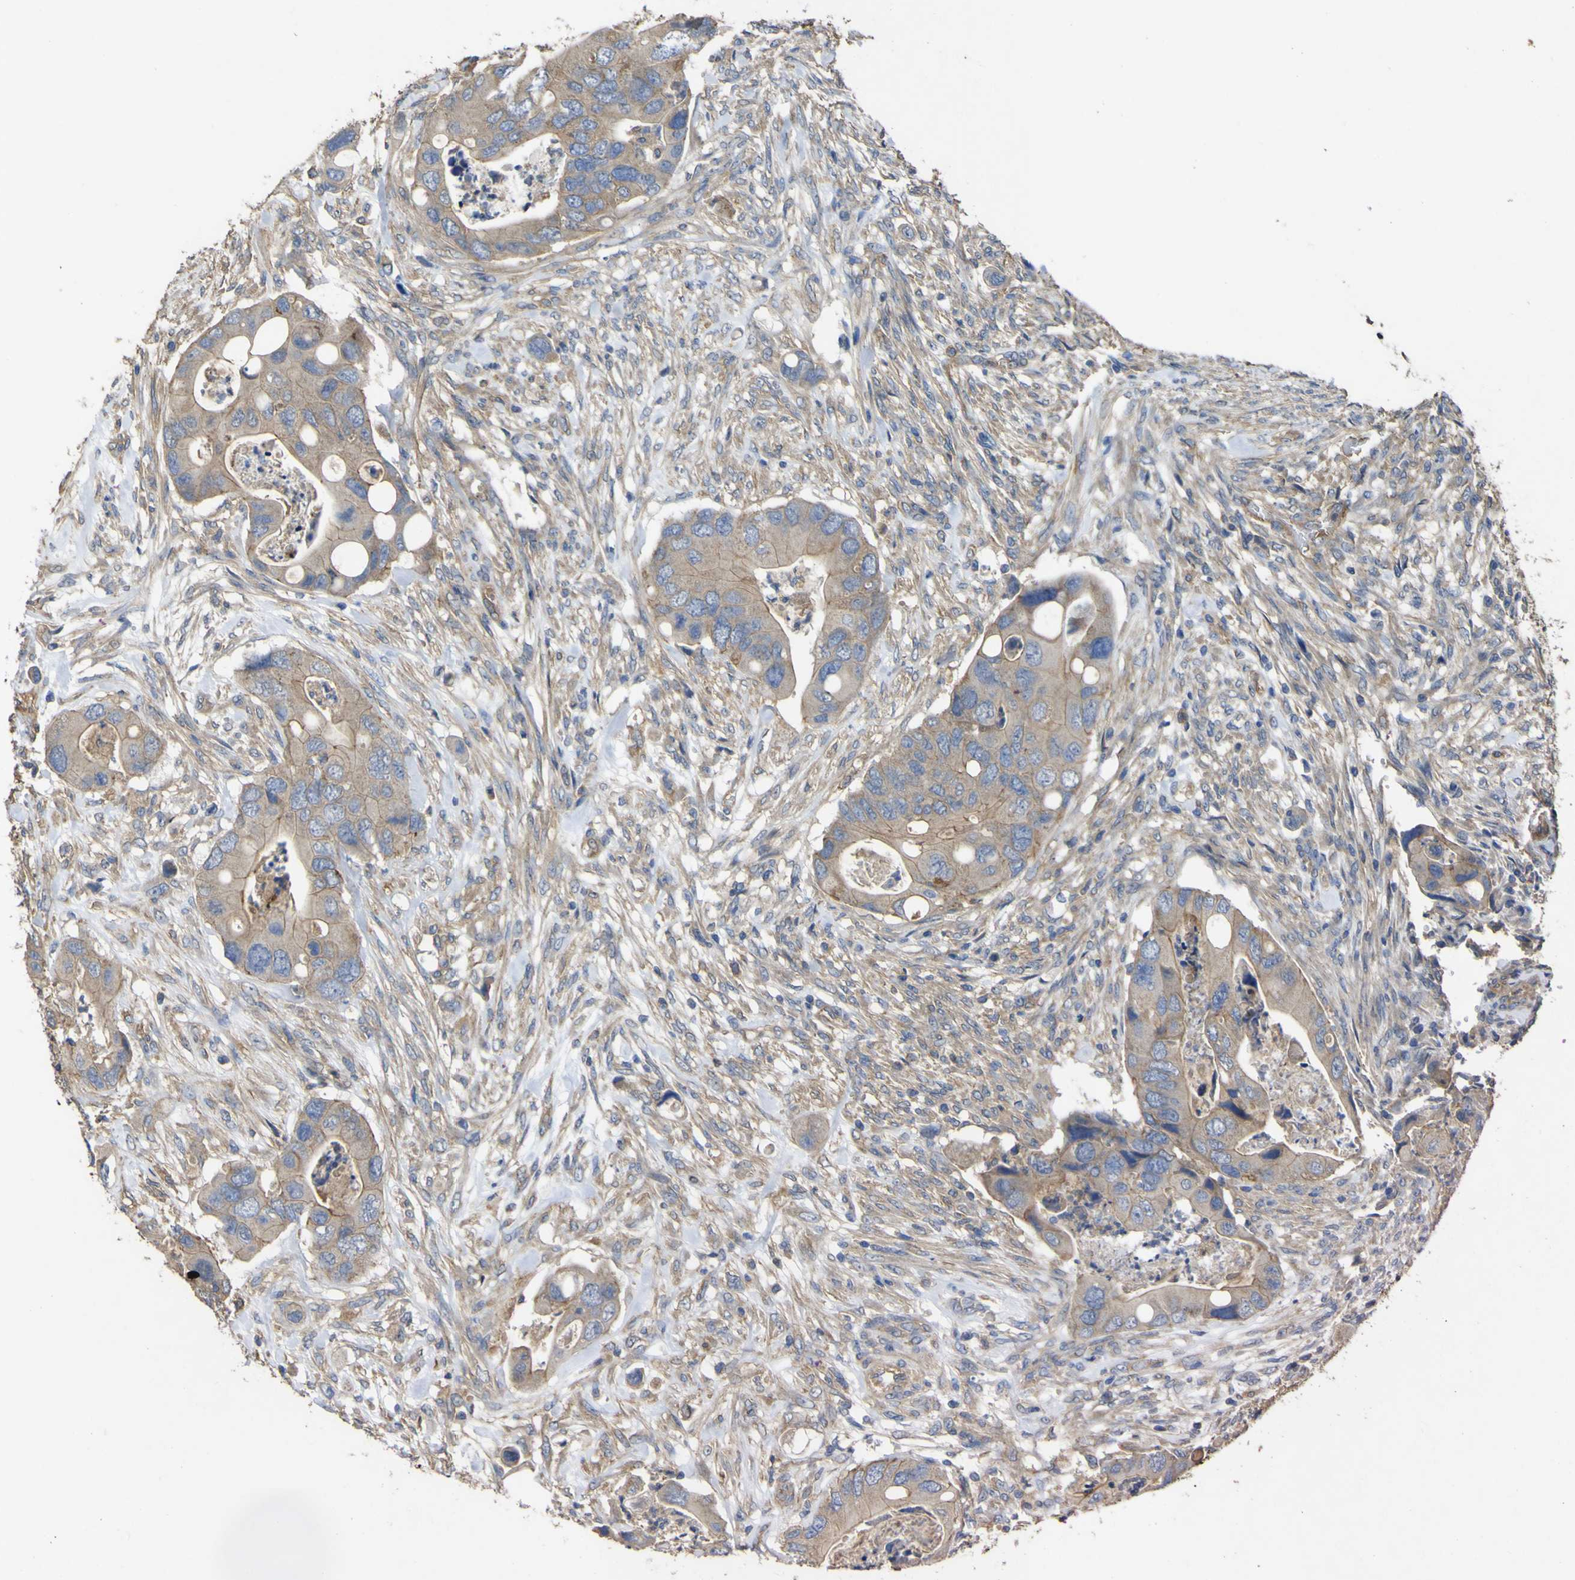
{"staining": {"intensity": "weak", "quantity": ">75%", "location": "cytoplasmic/membranous"}, "tissue": "colorectal cancer", "cell_type": "Tumor cells", "image_type": "cancer", "snomed": [{"axis": "morphology", "description": "Adenocarcinoma, NOS"}, {"axis": "topography", "description": "Rectum"}], "caption": "There is low levels of weak cytoplasmic/membranous expression in tumor cells of colorectal cancer, as demonstrated by immunohistochemical staining (brown color).", "gene": "TNFSF15", "patient": {"sex": "female", "age": 57}}